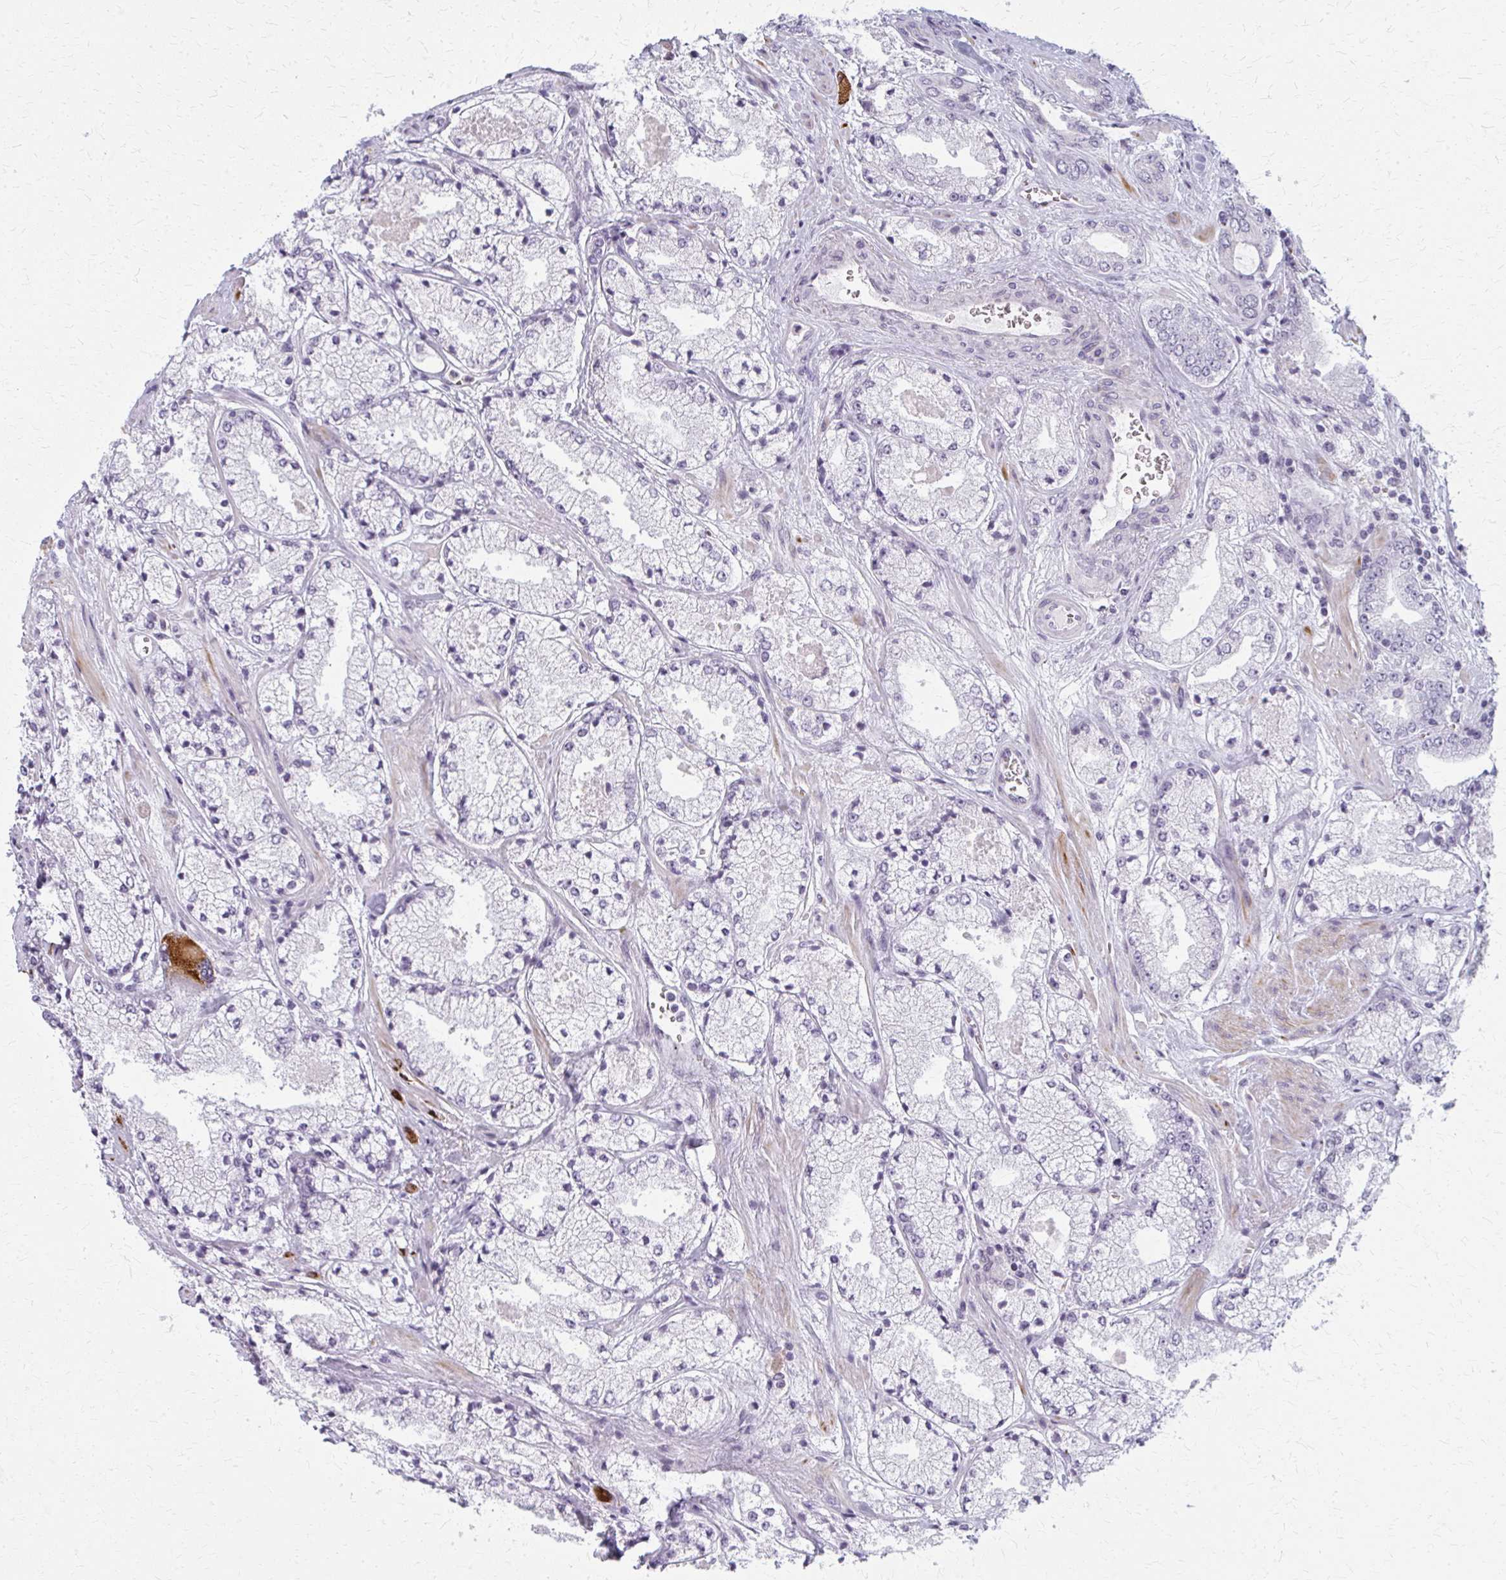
{"staining": {"intensity": "negative", "quantity": "none", "location": "none"}, "tissue": "prostate cancer", "cell_type": "Tumor cells", "image_type": "cancer", "snomed": [{"axis": "morphology", "description": "Adenocarcinoma, High grade"}, {"axis": "topography", "description": "Prostate"}], "caption": "Prostate cancer stained for a protein using IHC exhibits no staining tumor cells.", "gene": "CASQ2", "patient": {"sex": "male", "age": 63}}